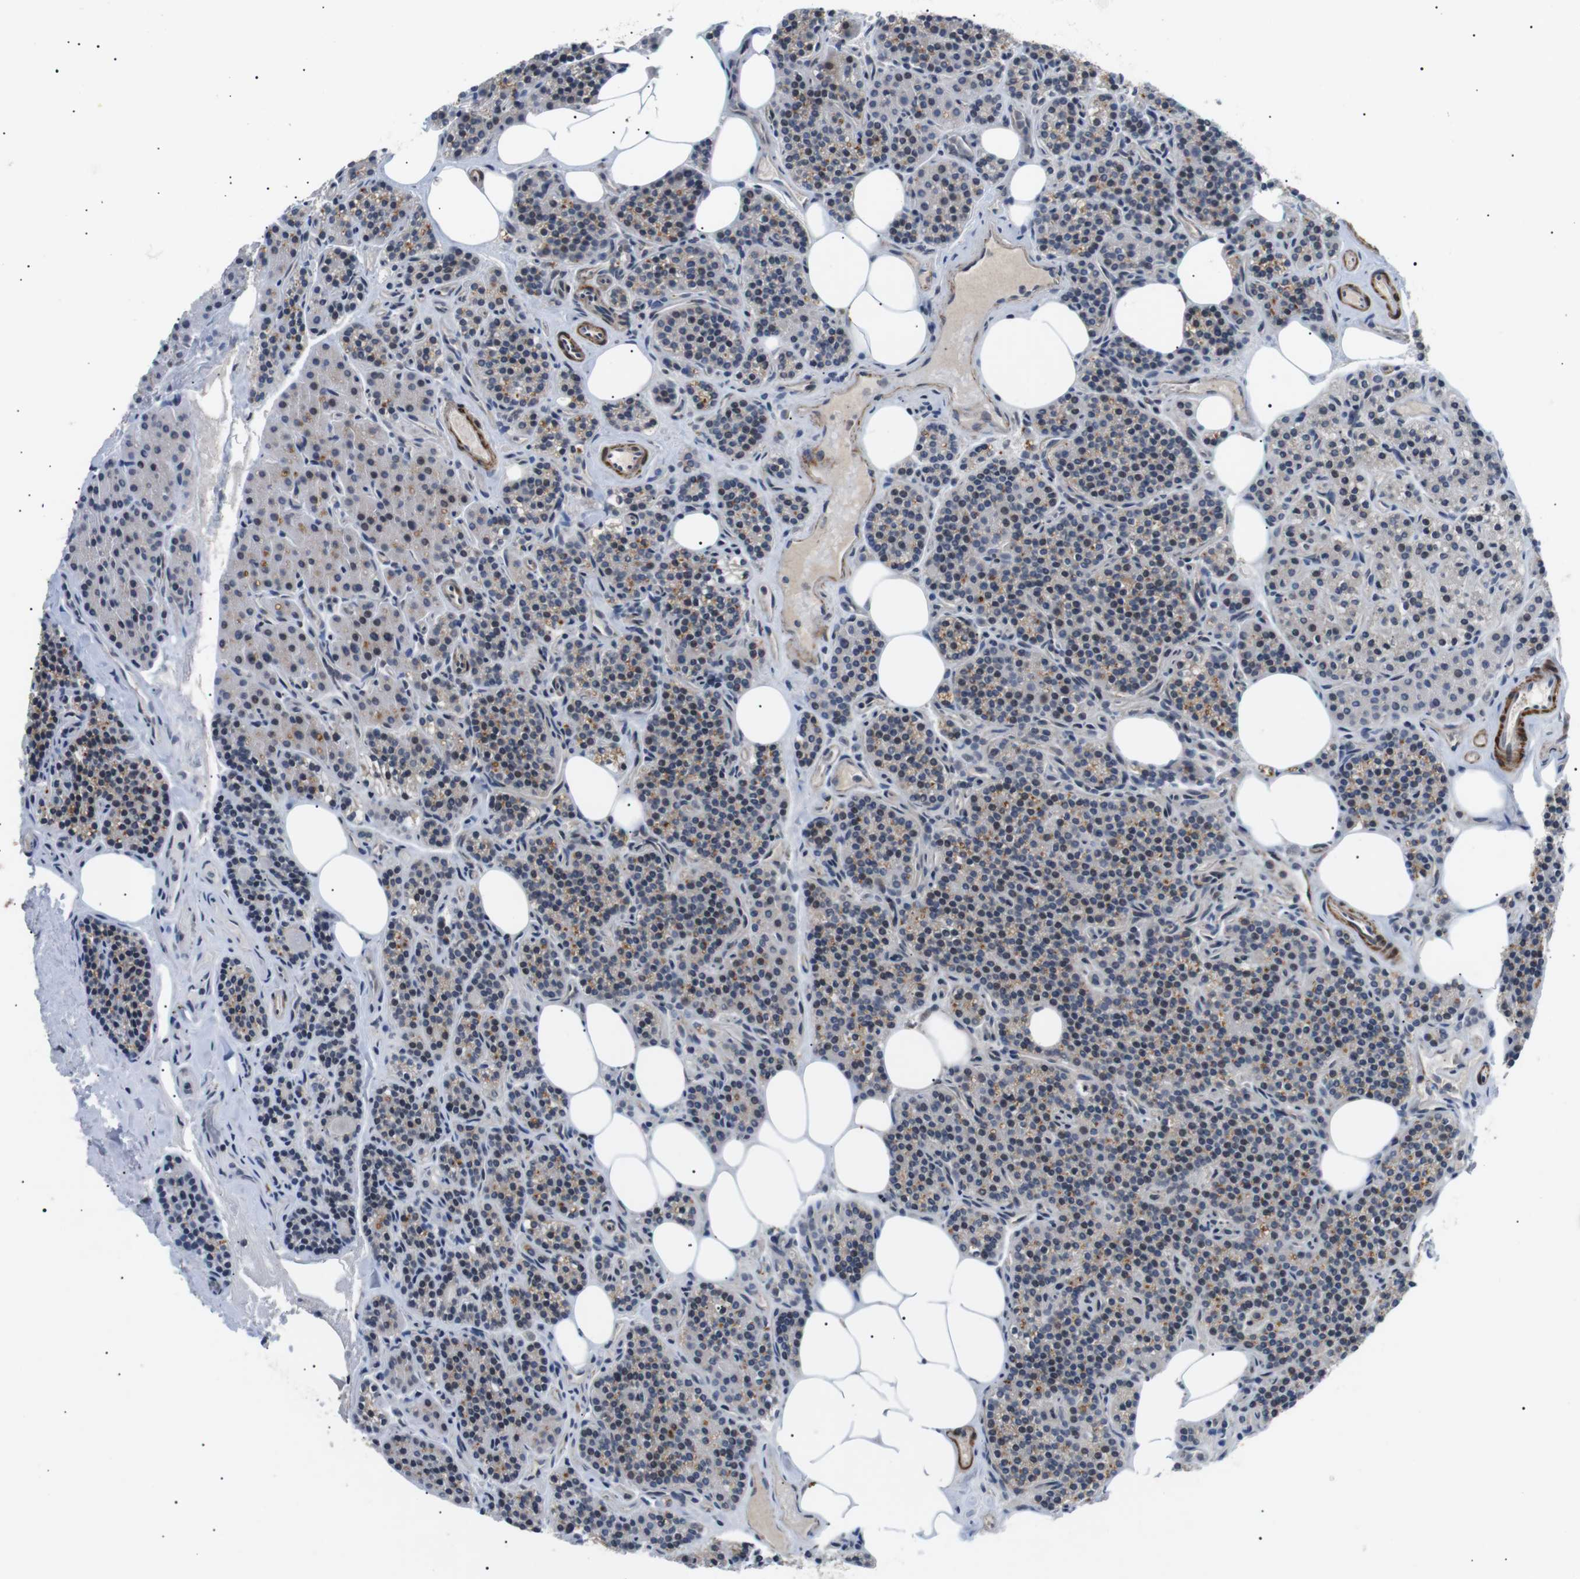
{"staining": {"intensity": "moderate", "quantity": ">75%", "location": "cytoplasmic/membranous"}, "tissue": "parathyroid gland", "cell_type": "Glandular cells", "image_type": "normal", "snomed": [{"axis": "morphology", "description": "Normal tissue, NOS"}, {"axis": "morphology", "description": "Adenoma, NOS"}, {"axis": "topography", "description": "Parathyroid gland"}], "caption": "Protein staining demonstrates moderate cytoplasmic/membranous staining in approximately >75% of glandular cells in benign parathyroid gland. (IHC, brightfield microscopy, high magnification).", "gene": "DIPK1A", "patient": {"sex": "female", "age": 74}}